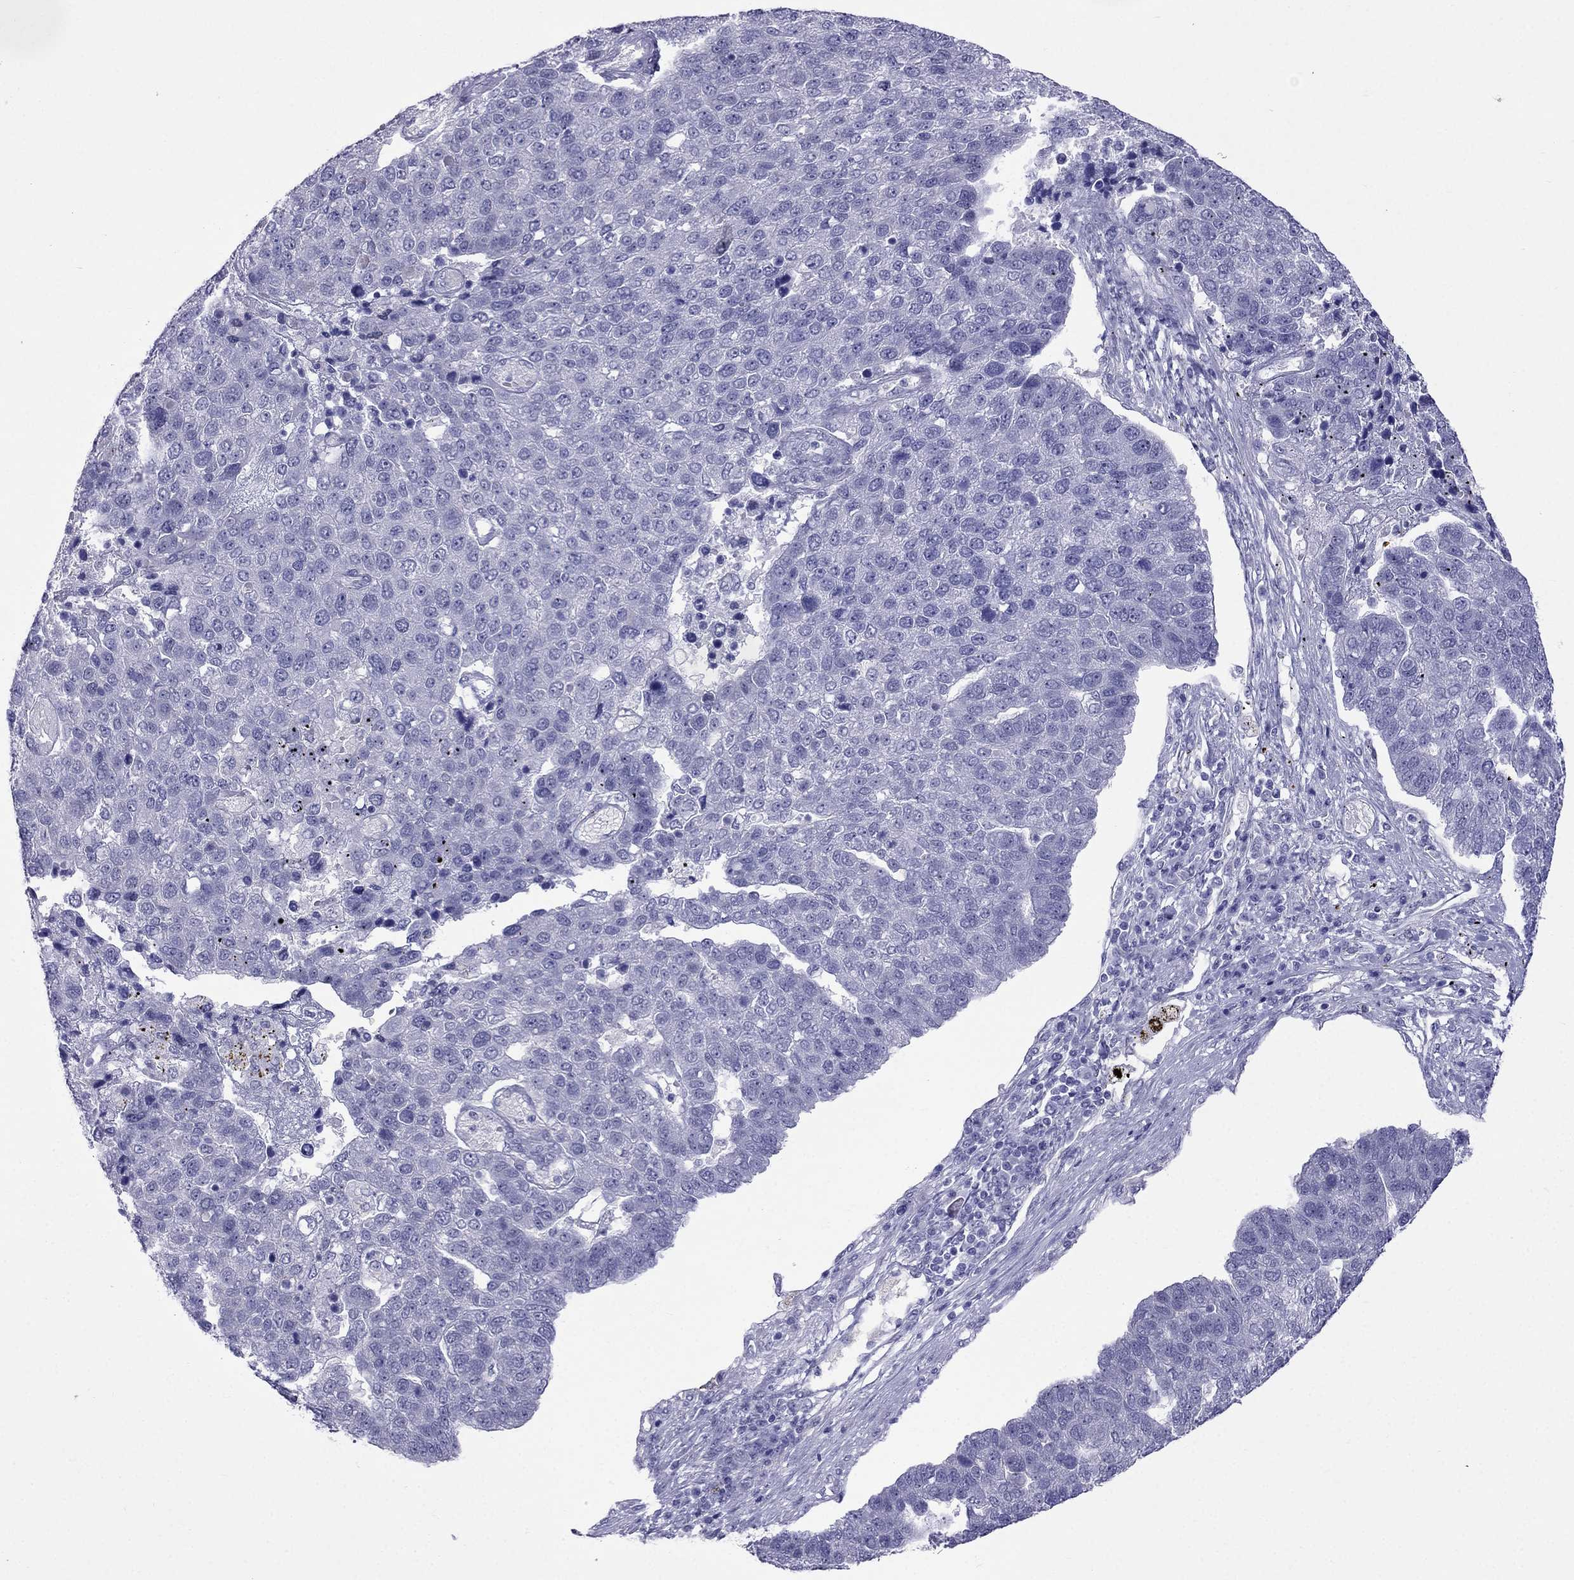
{"staining": {"intensity": "negative", "quantity": "none", "location": "none"}, "tissue": "pancreatic cancer", "cell_type": "Tumor cells", "image_type": "cancer", "snomed": [{"axis": "morphology", "description": "Adenocarcinoma, NOS"}, {"axis": "topography", "description": "Pancreas"}], "caption": "Micrograph shows no significant protein positivity in tumor cells of pancreatic adenocarcinoma.", "gene": "MGP", "patient": {"sex": "female", "age": 61}}